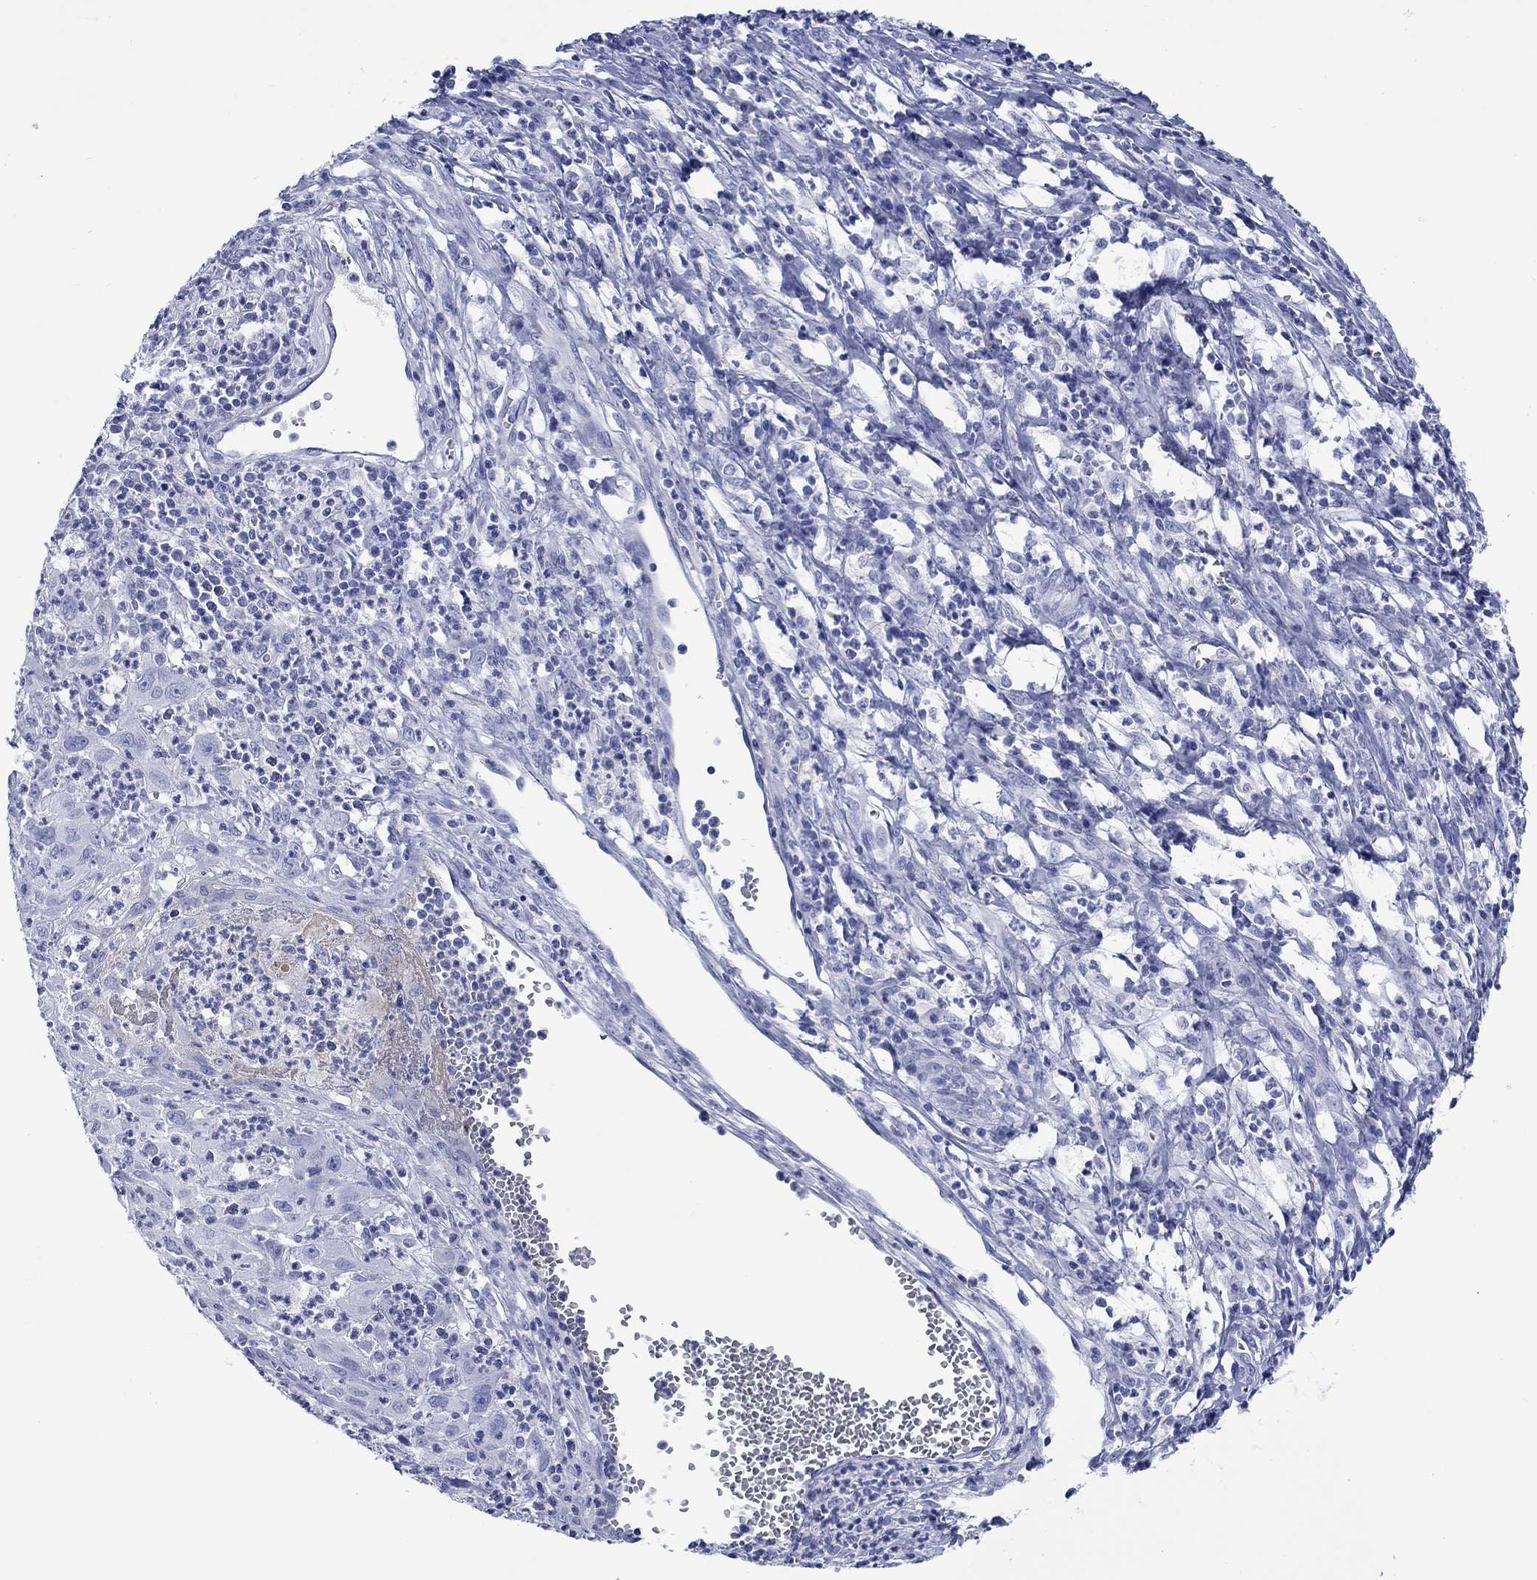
{"staining": {"intensity": "negative", "quantity": "none", "location": "none"}, "tissue": "cervical cancer", "cell_type": "Tumor cells", "image_type": "cancer", "snomed": [{"axis": "morphology", "description": "Squamous cell carcinoma, NOS"}, {"axis": "topography", "description": "Cervix"}], "caption": "A high-resolution image shows immunohistochemistry staining of cervical squamous cell carcinoma, which displays no significant positivity in tumor cells. Brightfield microscopy of immunohistochemistry (IHC) stained with DAB (brown) and hematoxylin (blue), captured at high magnification.", "gene": "CACNG3", "patient": {"sex": "female", "age": 32}}